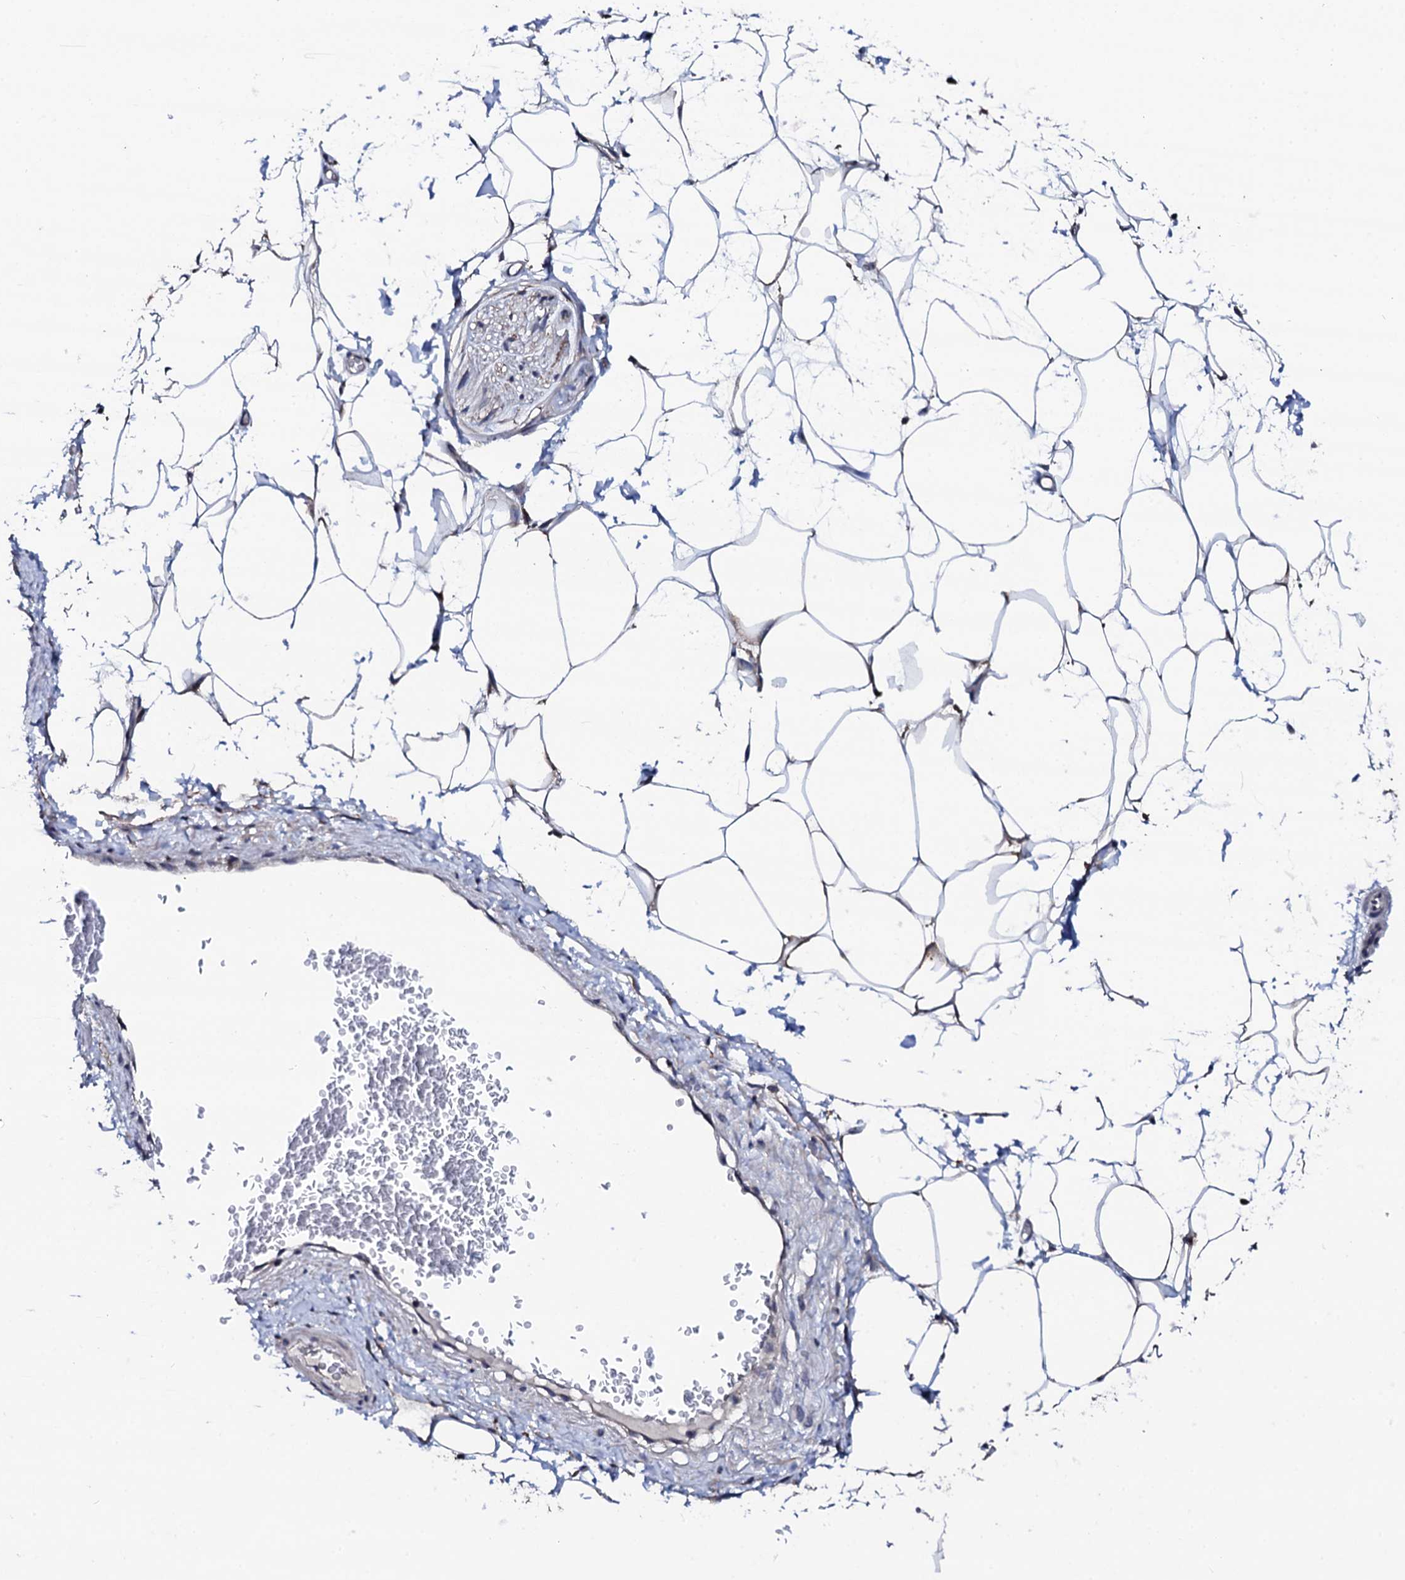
{"staining": {"intensity": "moderate", "quantity": "25%-75%", "location": "cytoplasmic/membranous,nuclear"}, "tissue": "adipose tissue", "cell_type": "Adipocytes", "image_type": "normal", "snomed": [{"axis": "morphology", "description": "Normal tissue, NOS"}, {"axis": "morphology", "description": "Adenocarcinoma, NOS"}, {"axis": "topography", "description": "Rectum"}, {"axis": "topography", "description": "Vagina"}, {"axis": "topography", "description": "Peripheral nerve tissue"}], "caption": "Protein expression analysis of normal adipose tissue exhibits moderate cytoplasmic/membranous,nuclear positivity in about 25%-75% of adipocytes.", "gene": "EDC3", "patient": {"sex": "female", "age": 71}}